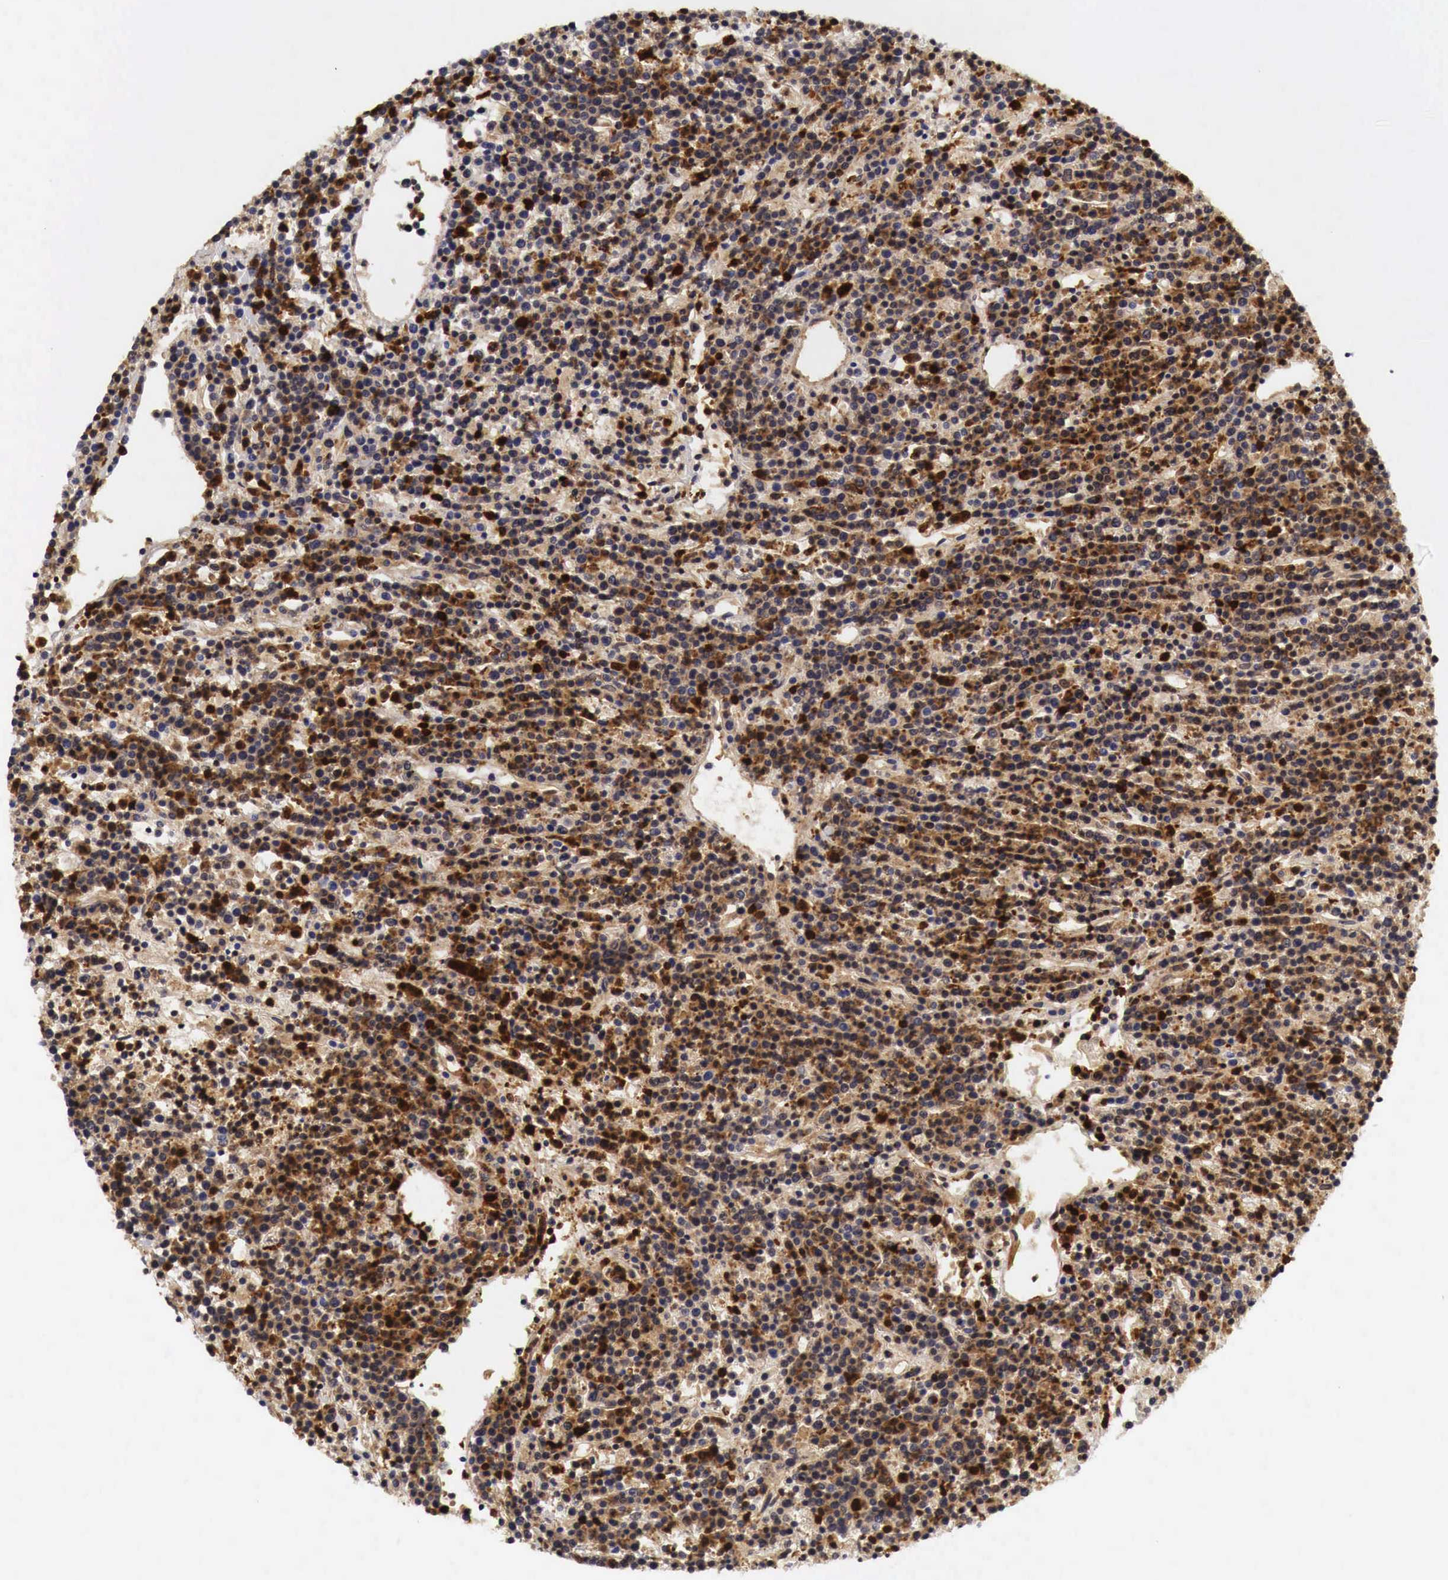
{"staining": {"intensity": "strong", "quantity": ">75%", "location": "cytoplasmic/membranous,nuclear"}, "tissue": "lymphoma", "cell_type": "Tumor cells", "image_type": "cancer", "snomed": [{"axis": "morphology", "description": "Malignant lymphoma, non-Hodgkin's type, High grade"}, {"axis": "topography", "description": "Ovary"}], "caption": "High-grade malignant lymphoma, non-Hodgkin's type stained with immunohistochemistry (IHC) exhibits strong cytoplasmic/membranous and nuclear positivity in approximately >75% of tumor cells. (Brightfield microscopy of DAB IHC at high magnification).", "gene": "CASP3", "patient": {"sex": "female", "age": 56}}